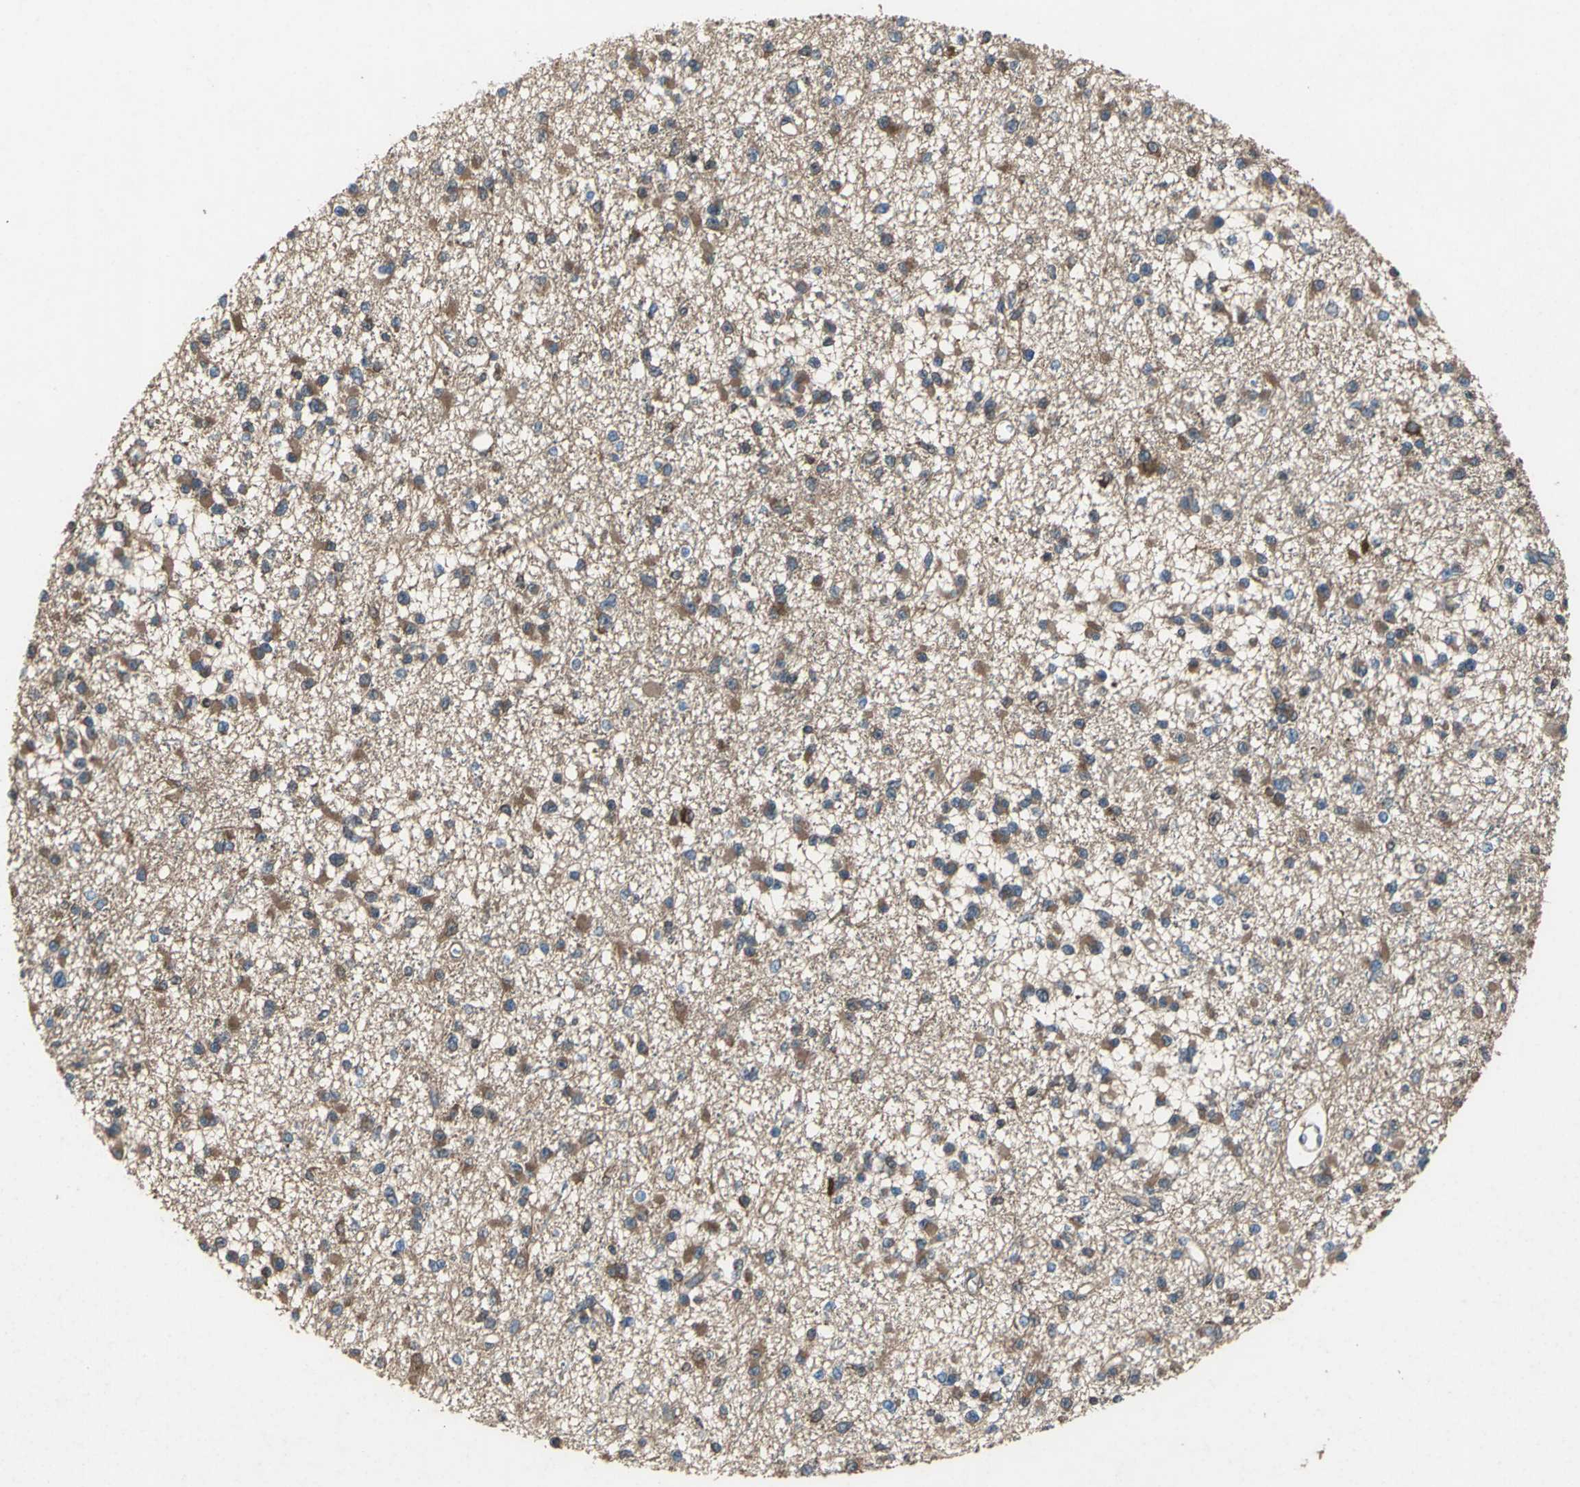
{"staining": {"intensity": "strong", "quantity": ">75%", "location": "cytoplasmic/membranous"}, "tissue": "glioma", "cell_type": "Tumor cells", "image_type": "cancer", "snomed": [{"axis": "morphology", "description": "Glioma, malignant, Low grade"}, {"axis": "topography", "description": "Brain"}], "caption": "Glioma stained for a protein demonstrates strong cytoplasmic/membranous positivity in tumor cells.", "gene": "CAPN1", "patient": {"sex": "female", "age": 22}}